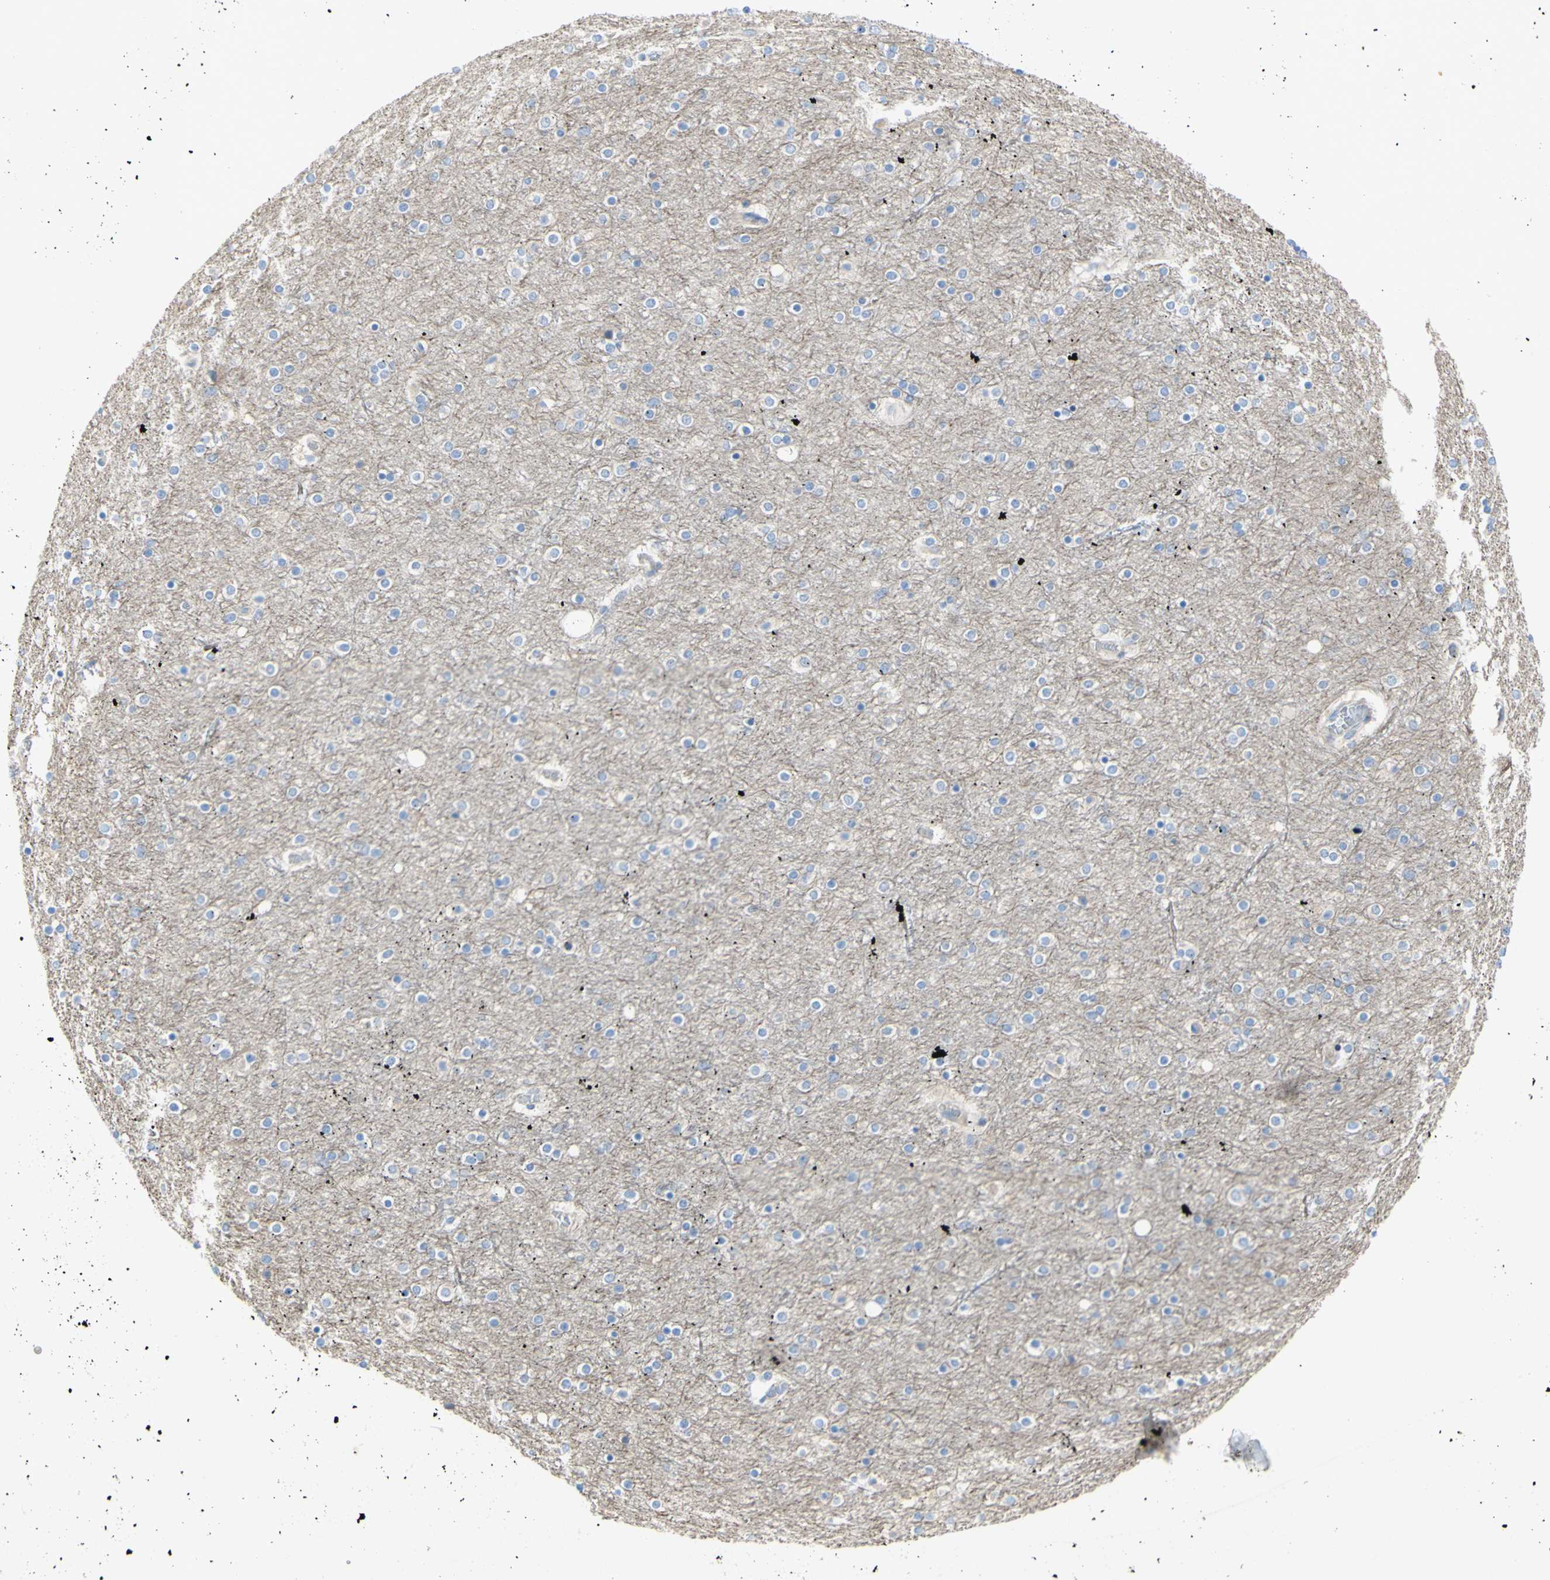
{"staining": {"intensity": "negative", "quantity": "none", "location": "none"}, "tissue": "cerebral cortex", "cell_type": "Endothelial cells", "image_type": "normal", "snomed": [{"axis": "morphology", "description": "Normal tissue, NOS"}, {"axis": "topography", "description": "Cerebral cortex"}], "caption": "DAB (3,3'-diaminobenzidine) immunohistochemical staining of normal human cerebral cortex displays no significant staining in endothelial cells.", "gene": "TMIGD2", "patient": {"sex": "female", "age": 54}}